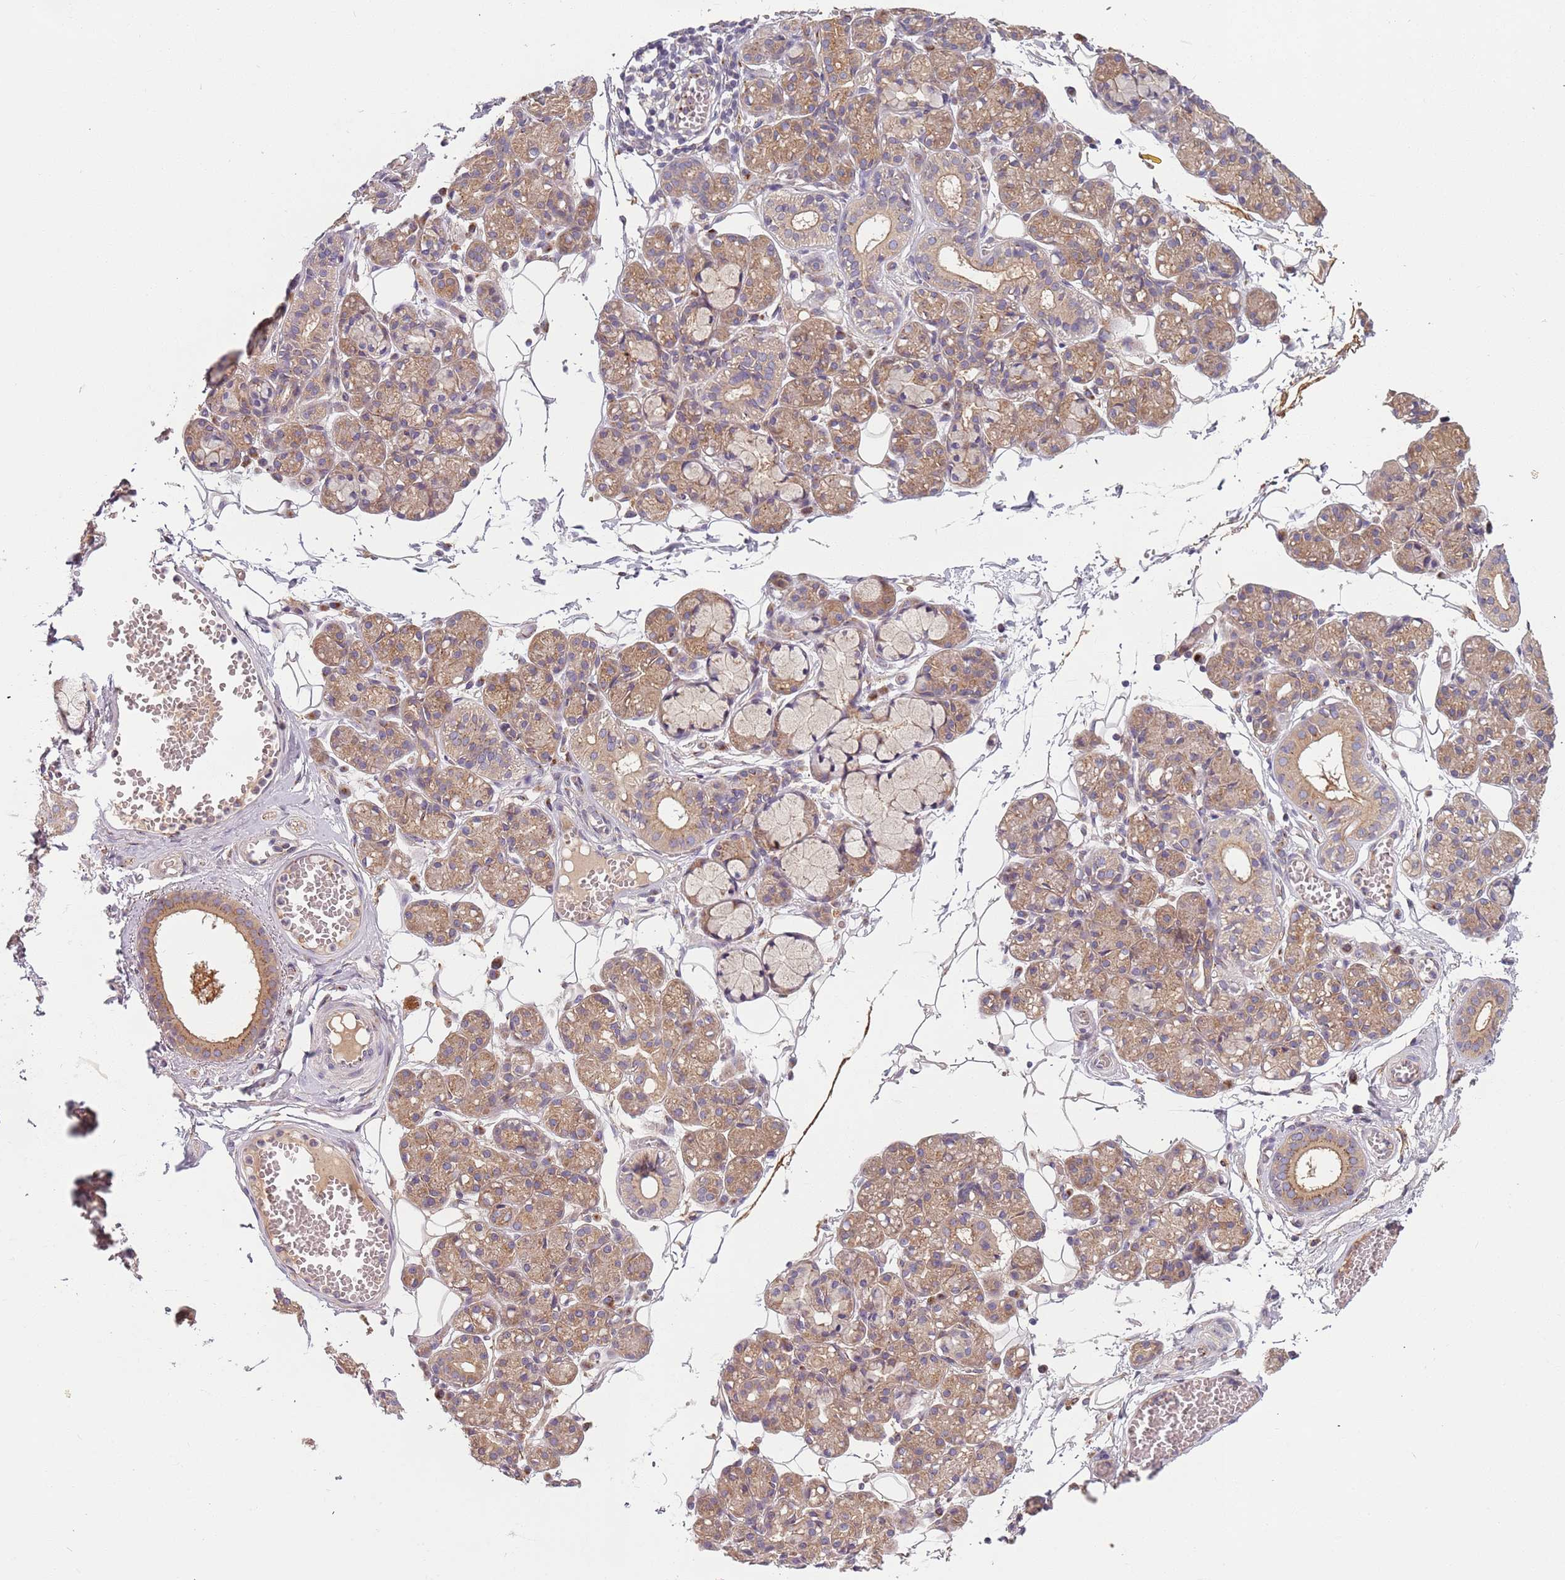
{"staining": {"intensity": "moderate", "quantity": ">75%", "location": "cytoplasmic/membranous"}, "tissue": "salivary gland", "cell_type": "Glandular cells", "image_type": "normal", "snomed": [{"axis": "morphology", "description": "Normal tissue, NOS"}, {"axis": "topography", "description": "Salivary gland"}], "caption": "A high-resolution image shows immunohistochemistry (IHC) staining of normal salivary gland, which exhibits moderate cytoplasmic/membranous expression in approximately >75% of glandular cells. (DAB IHC with brightfield microscopy, high magnification).", "gene": "AKTIP", "patient": {"sex": "male", "age": 63}}